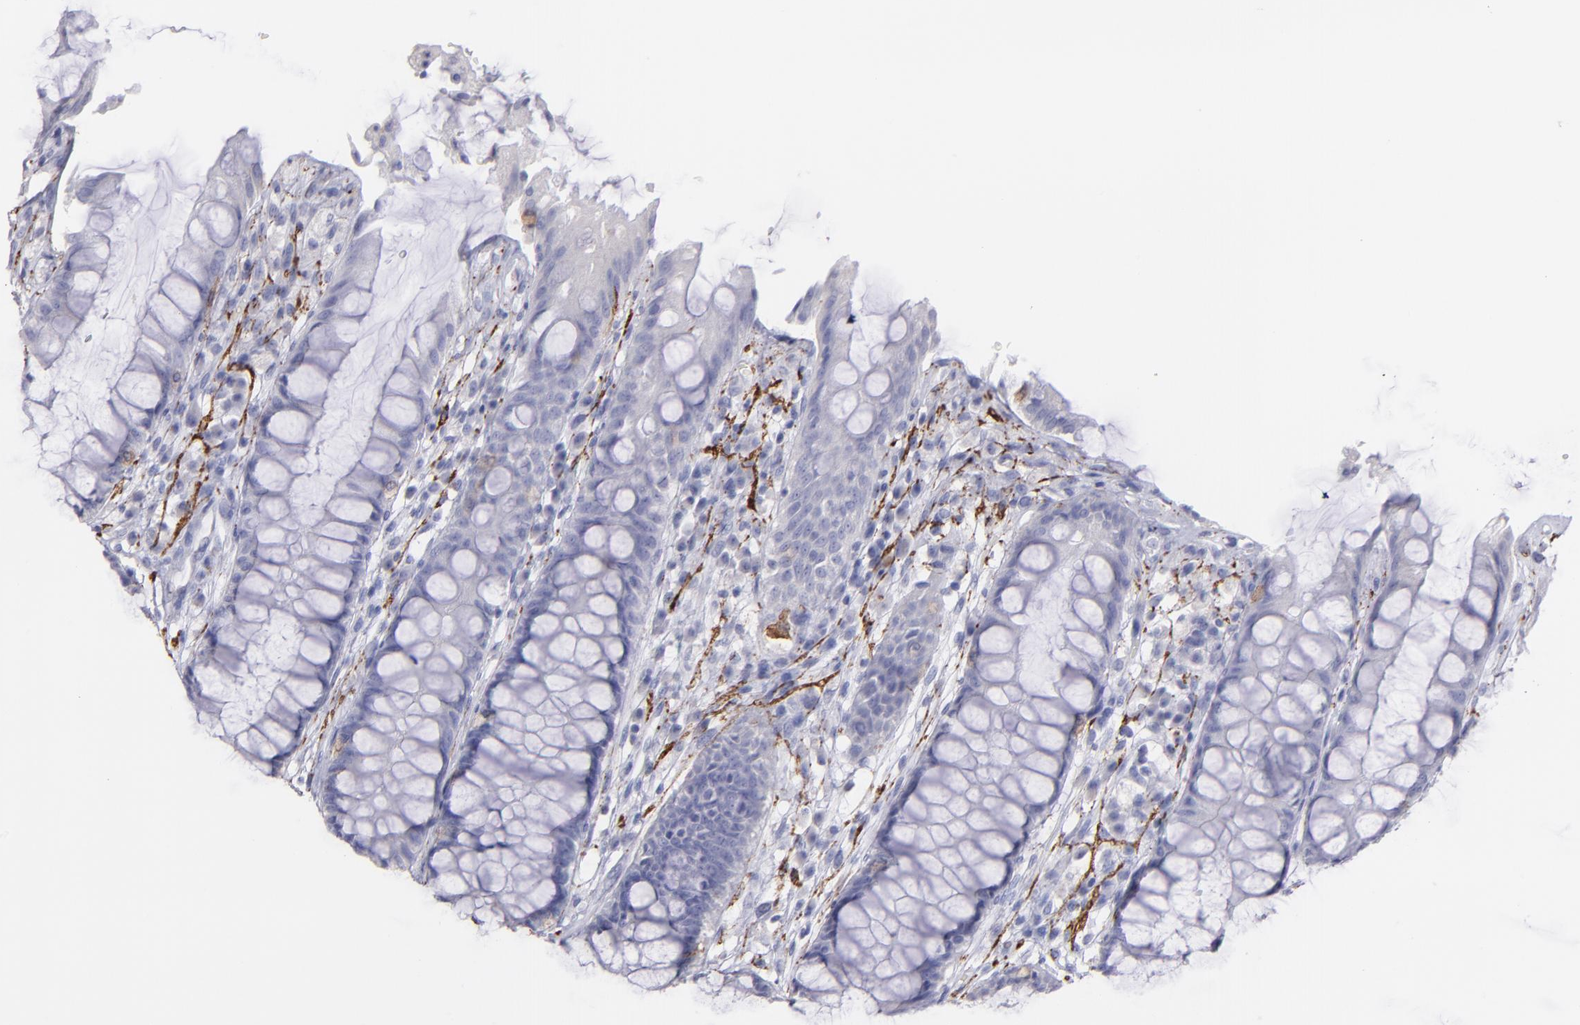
{"staining": {"intensity": "negative", "quantity": "none", "location": "none"}, "tissue": "rectum", "cell_type": "Glandular cells", "image_type": "normal", "snomed": [{"axis": "morphology", "description": "Normal tissue, NOS"}, {"axis": "topography", "description": "Rectum"}], "caption": "Human rectum stained for a protein using IHC displays no staining in glandular cells.", "gene": "SNAP25", "patient": {"sex": "female", "age": 46}}